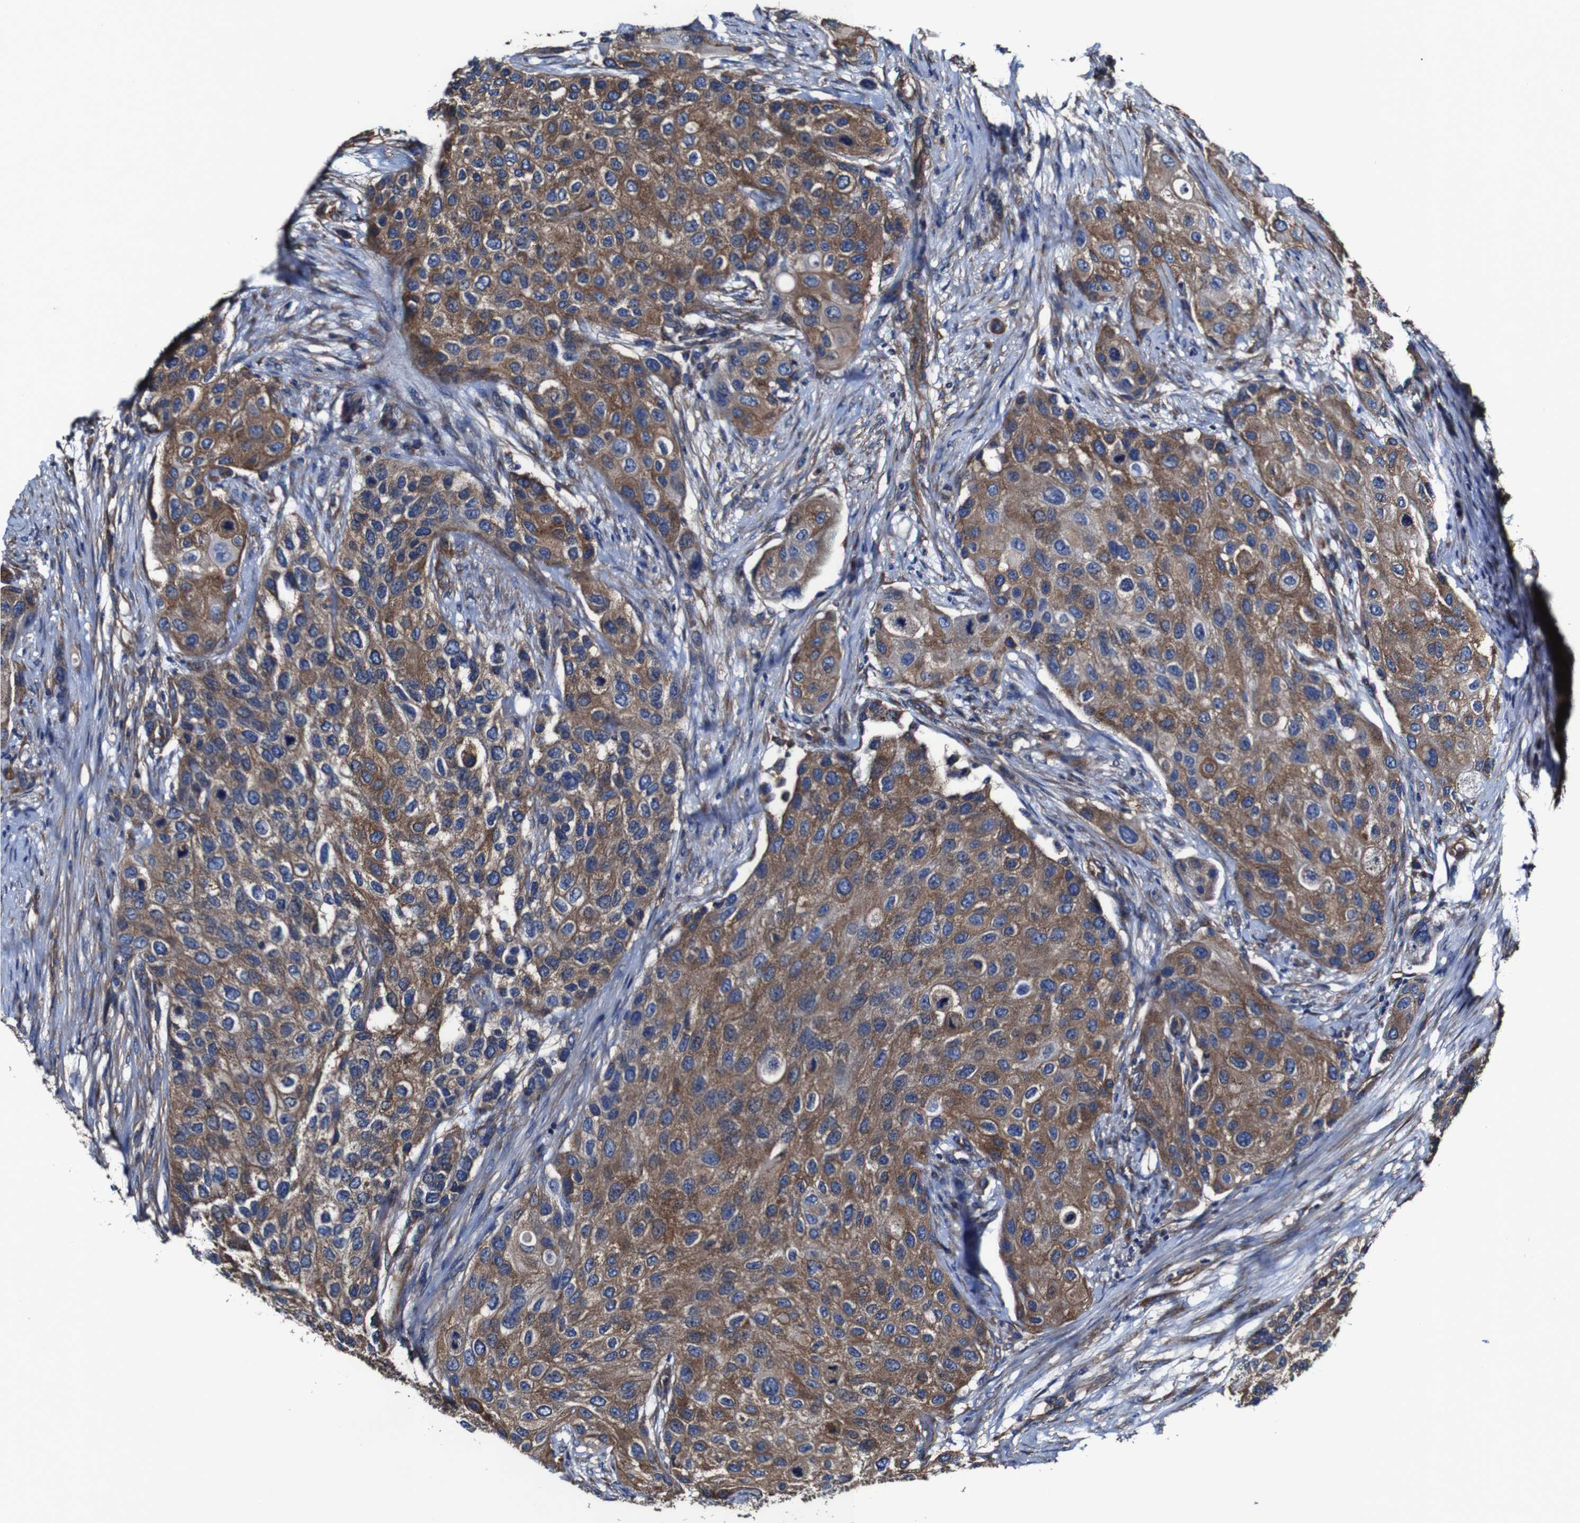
{"staining": {"intensity": "moderate", "quantity": ">75%", "location": "cytoplasmic/membranous"}, "tissue": "urothelial cancer", "cell_type": "Tumor cells", "image_type": "cancer", "snomed": [{"axis": "morphology", "description": "Urothelial carcinoma, High grade"}, {"axis": "topography", "description": "Urinary bladder"}], "caption": "High-grade urothelial carcinoma stained with DAB (3,3'-diaminobenzidine) IHC shows medium levels of moderate cytoplasmic/membranous expression in approximately >75% of tumor cells. The staining was performed using DAB (3,3'-diaminobenzidine), with brown indicating positive protein expression. Nuclei are stained blue with hematoxylin.", "gene": "CSF1R", "patient": {"sex": "female", "age": 56}}